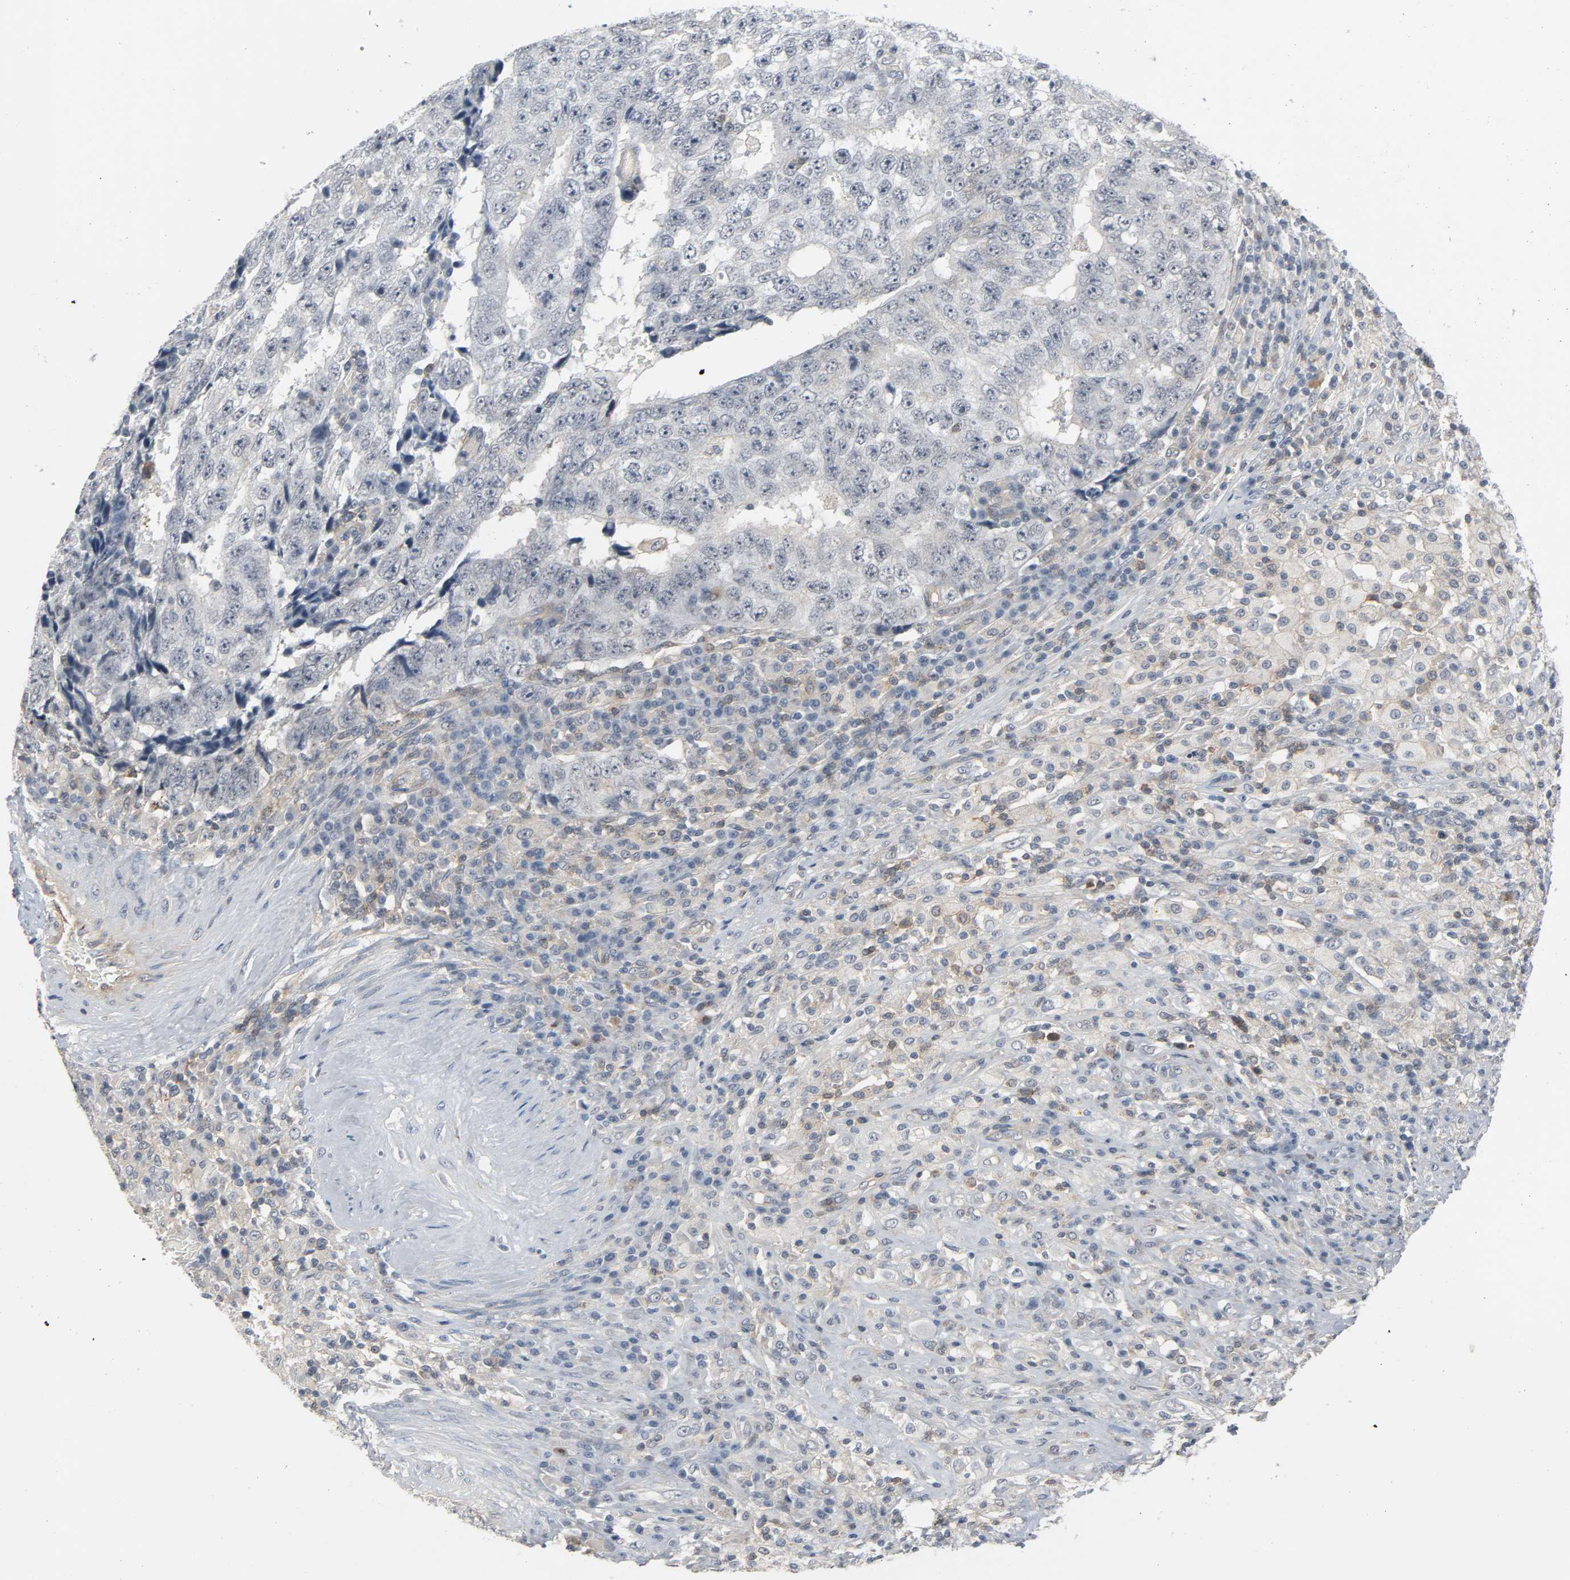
{"staining": {"intensity": "negative", "quantity": "none", "location": "none"}, "tissue": "testis cancer", "cell_type": "Tumor cells", "image_type": "cancer", "snomed": [{"axis": "morphology", "description": "Necrosis, NOS"}, {"axis": "morphology", "description": "Carcinoma, Embryonal, NOS"}, {"axis": "topography", "description": "Testis"}], "caption": "Immunohistochemistry (IHC) photomicrograph of neoplastic tissue: human testis cancer (embryonal carcinoma) stained with DAB reveals no significant protein expression in tumor cells.", "gene": "CD4", "patient": {"sex": "male", "age": 19}}